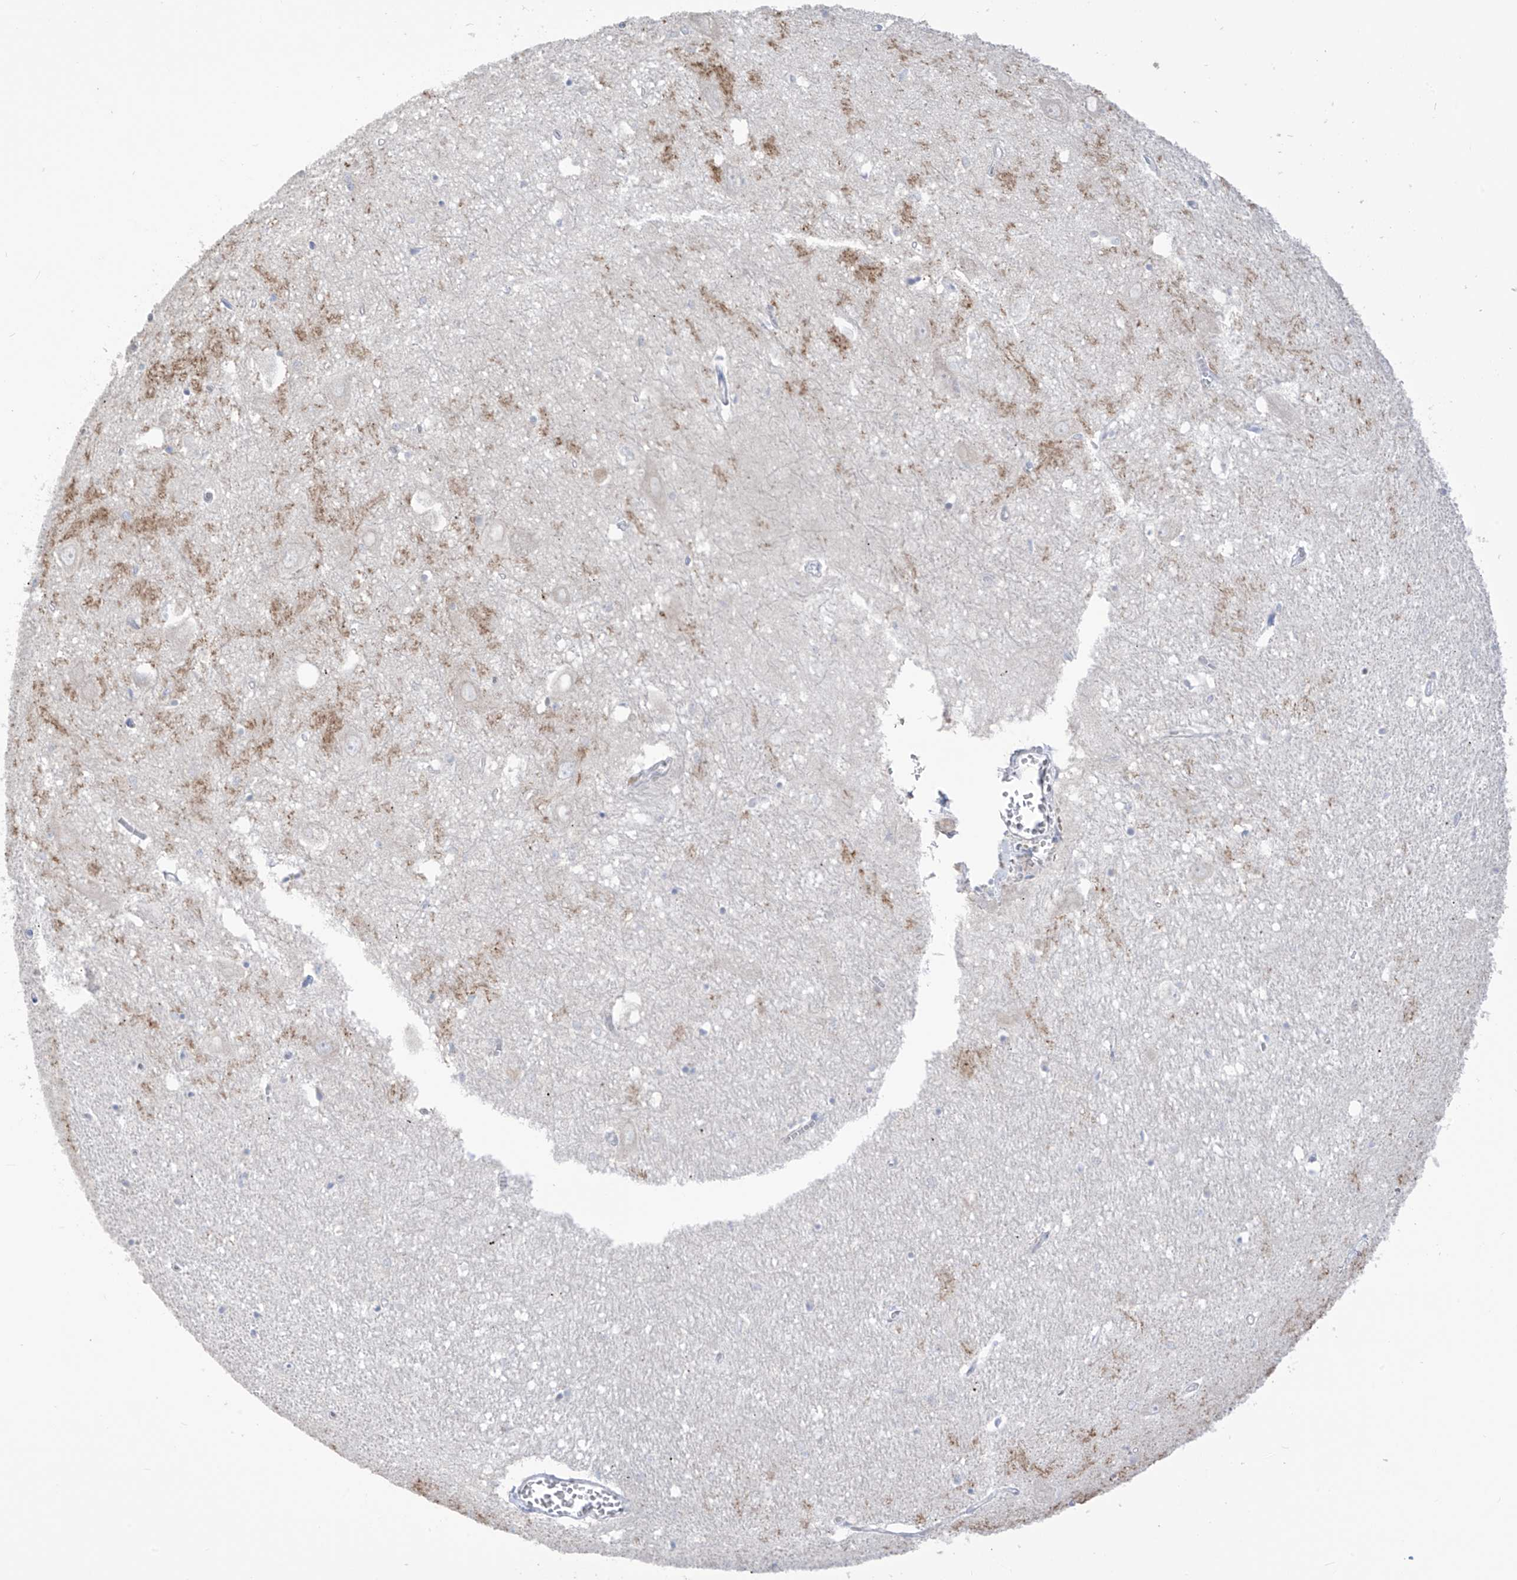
{"staining": {"intensity": "negative", "quantity": "none", "location": "none"}, "tissue": "hippocampus", "cell_type": "Glial cells", "image_type": "normal", "snomed": [{"axis": "morphology", "description": "Normal tissue, NOS"}, {"axis": "topography", "description": "Hippocampus"}], "caption": "Benign hippocampus was stained to show a protein in brown. There is no significant staining in glial cells.", "gene": "ASPRV1", "patient": {"sex": "female", "age": 64}}